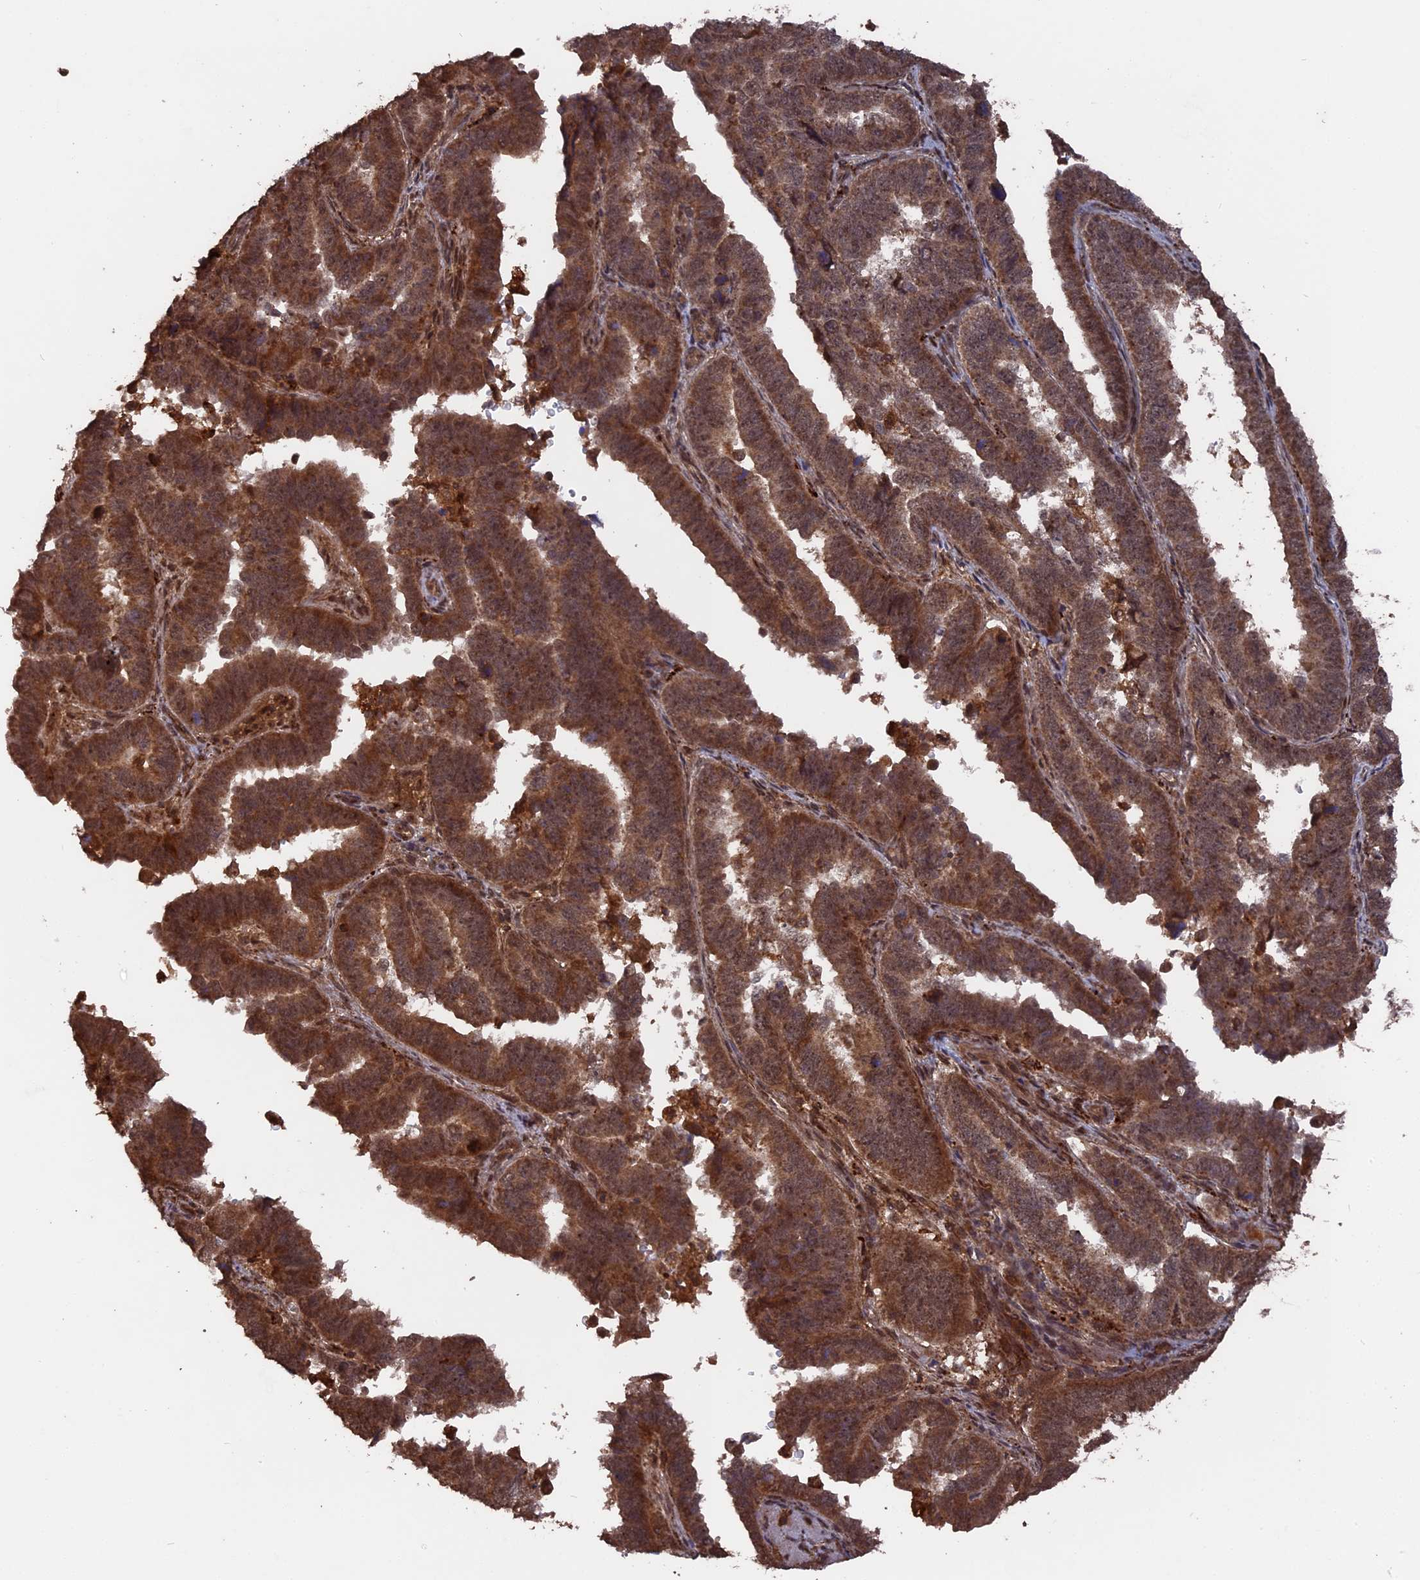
{"staining": {"intensity": "strong", "quantity": ">75%", "location": "cytoplasmic/membranous,nuclear"}, "tissue": "endometrial cancer", "cell_type": "Tumor cells", "image_type": "cancer", "snomed": [{"axis": "morphology", "description": "Adenocarcinoma, NOS"}, {"axis": "topography", "description": "Endometrium"}], "caption": "Strong cytoplasmic/membranous and nuclear protein expression is identified in about >75% of tumor cells in endometrial cancer (adenocarcinoma). The protein is stained brown, and the nuclei are stained in blue (DAB (3,3'-diaminobenzidine) IHC with brightfield microscopy, high magnification).", "gene": "TELO2", "patient": {"sex": "female", "age": 75}}